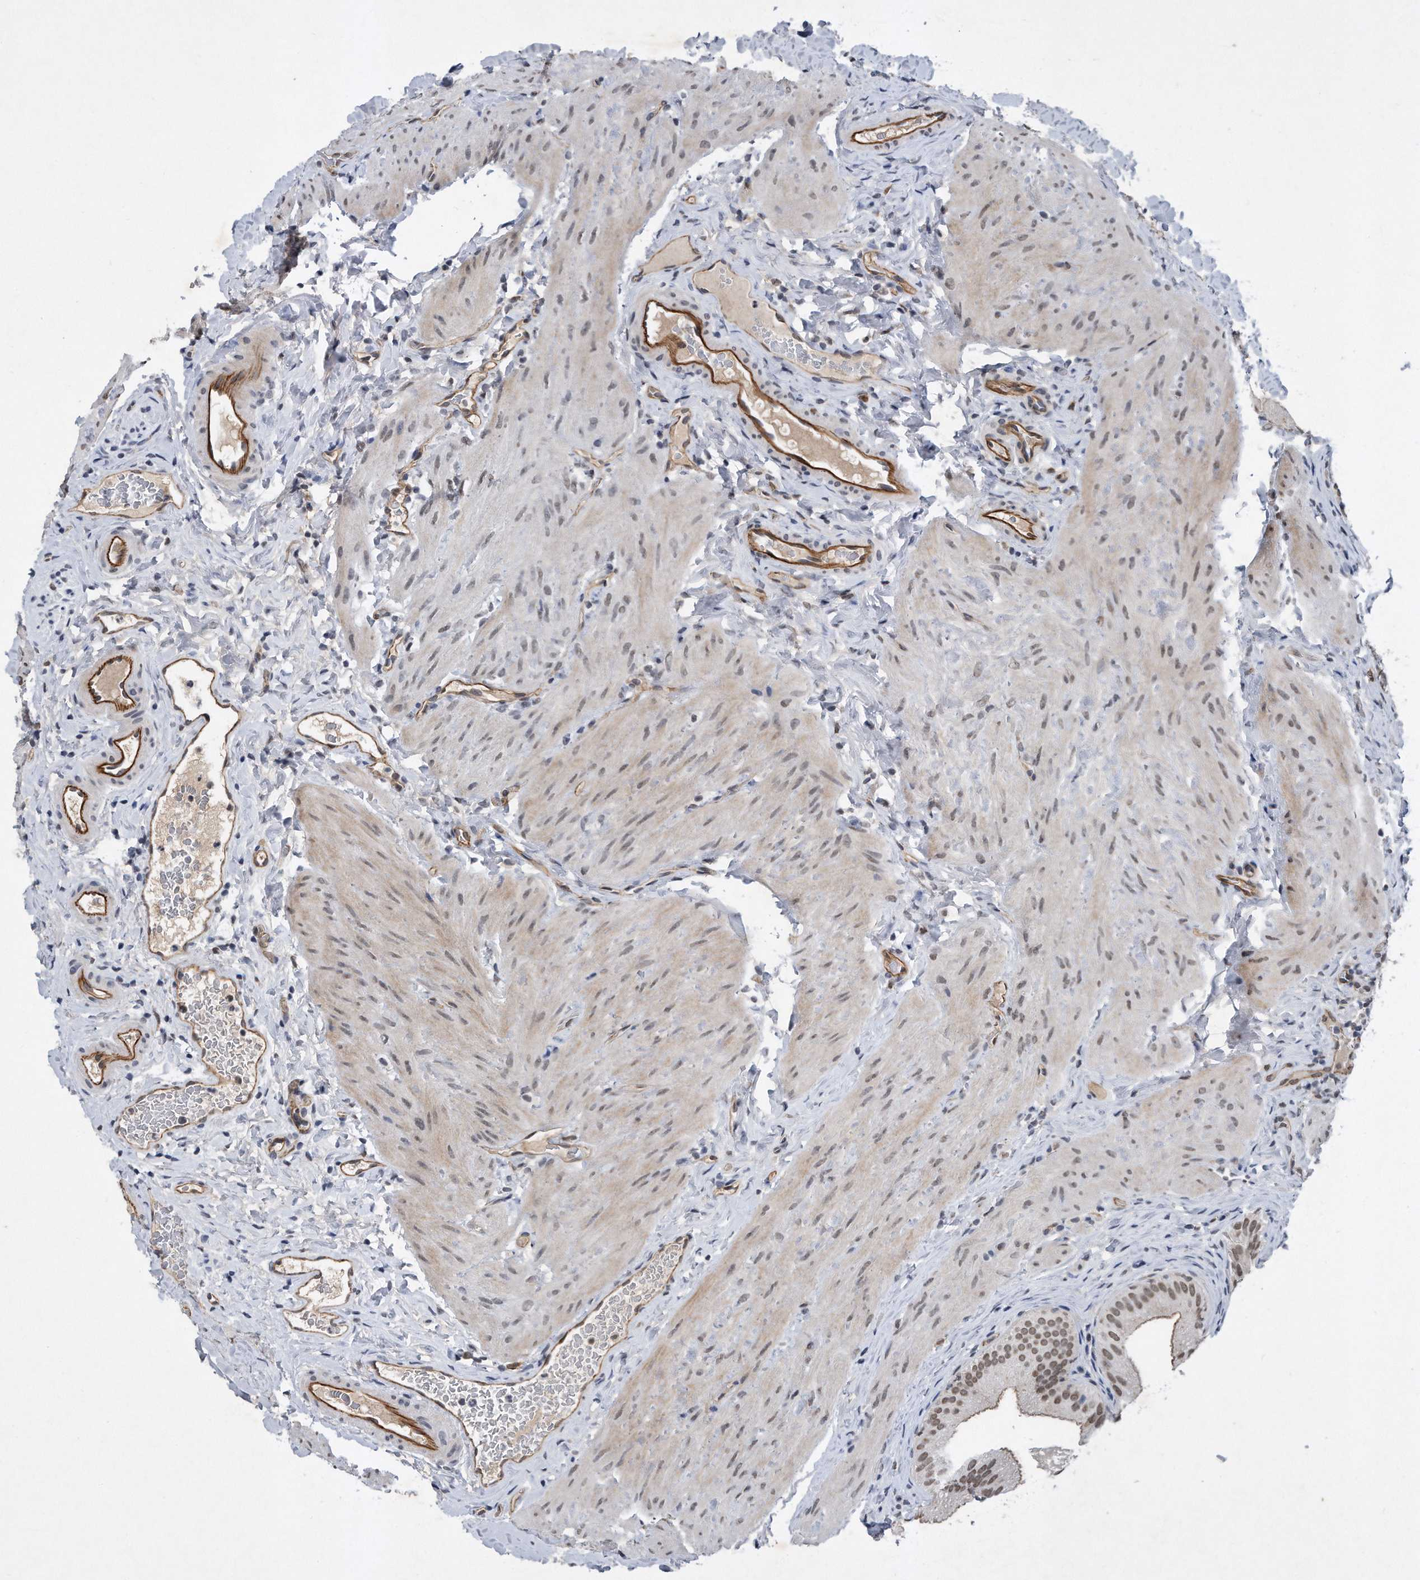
{"staining": {"intensity": "moderate", "quantity": ">75%", "location": "nuclear"}, "tissue": "gallbladder", "cell_type": "Glandular cells", "image_type": "normal", "snomed": [{"axis": "morphology", "description": "Normal tissue, NOS"}, {"axis": "topography", "description": "Gallbladder"}], "caption": "Gallbladder stained with immunohistochemistry (IHC) displays moderate nuclear expression in about >75% of glandular cells.", "gene": "TP53INP1", "patient": {"sex": "female", "age": 30}}